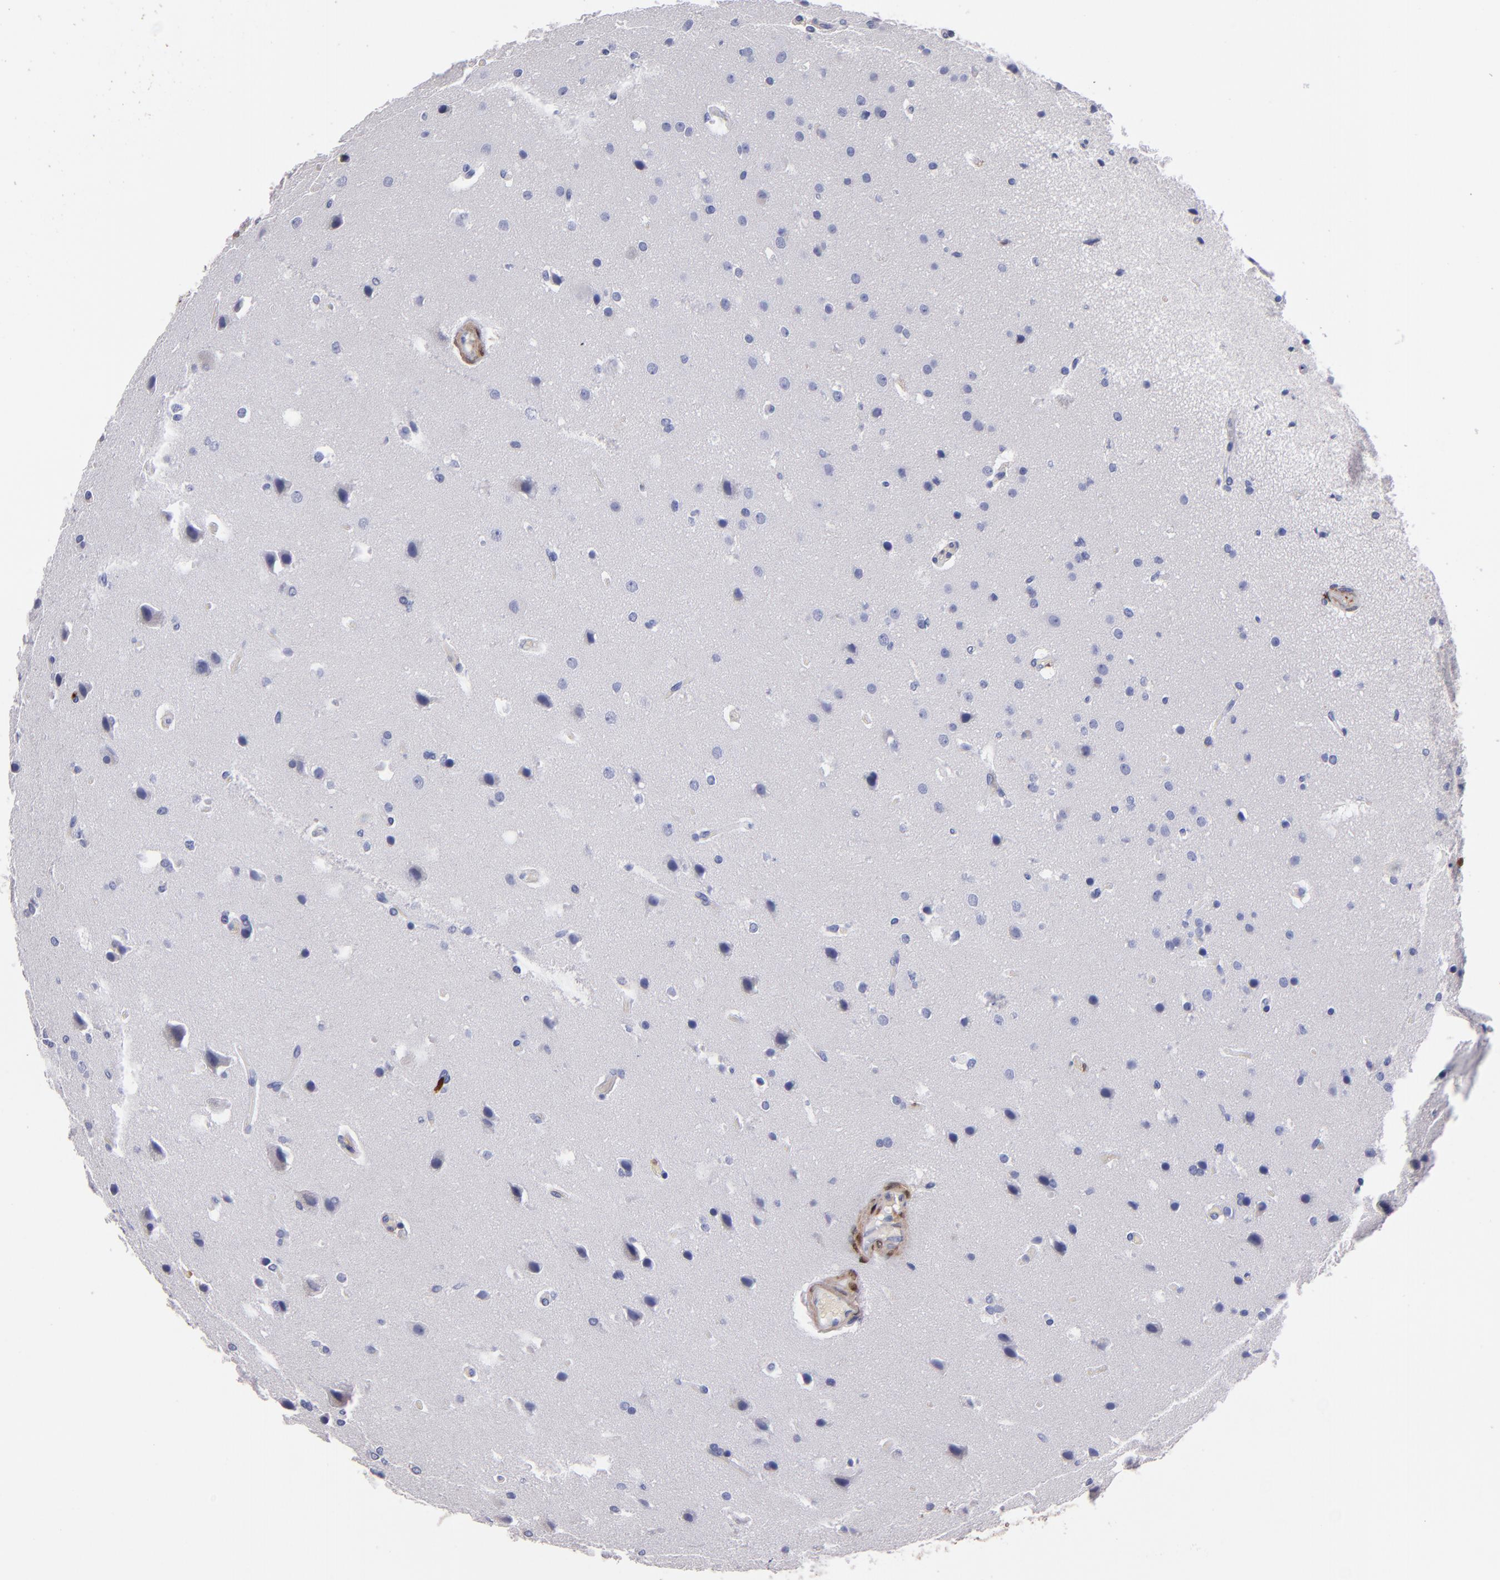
{"staining": {"intensity": "negative", "quantity": "none", "location": "none"}, "tissue": "glioma", "cell_type": "Tumor cells", "image_type": "cancer", "snomed": [{"axis": "morphology", "description": "Glioma, malignant, Low grade"}, {"axis": "topography", "description": "Cerebral cortex"}], "caption": "Micrograph shows no significant protein positivity in tumor cells of glioma.", "gene": "S100A4", "patient": {"sex": "female", "age": 47}}